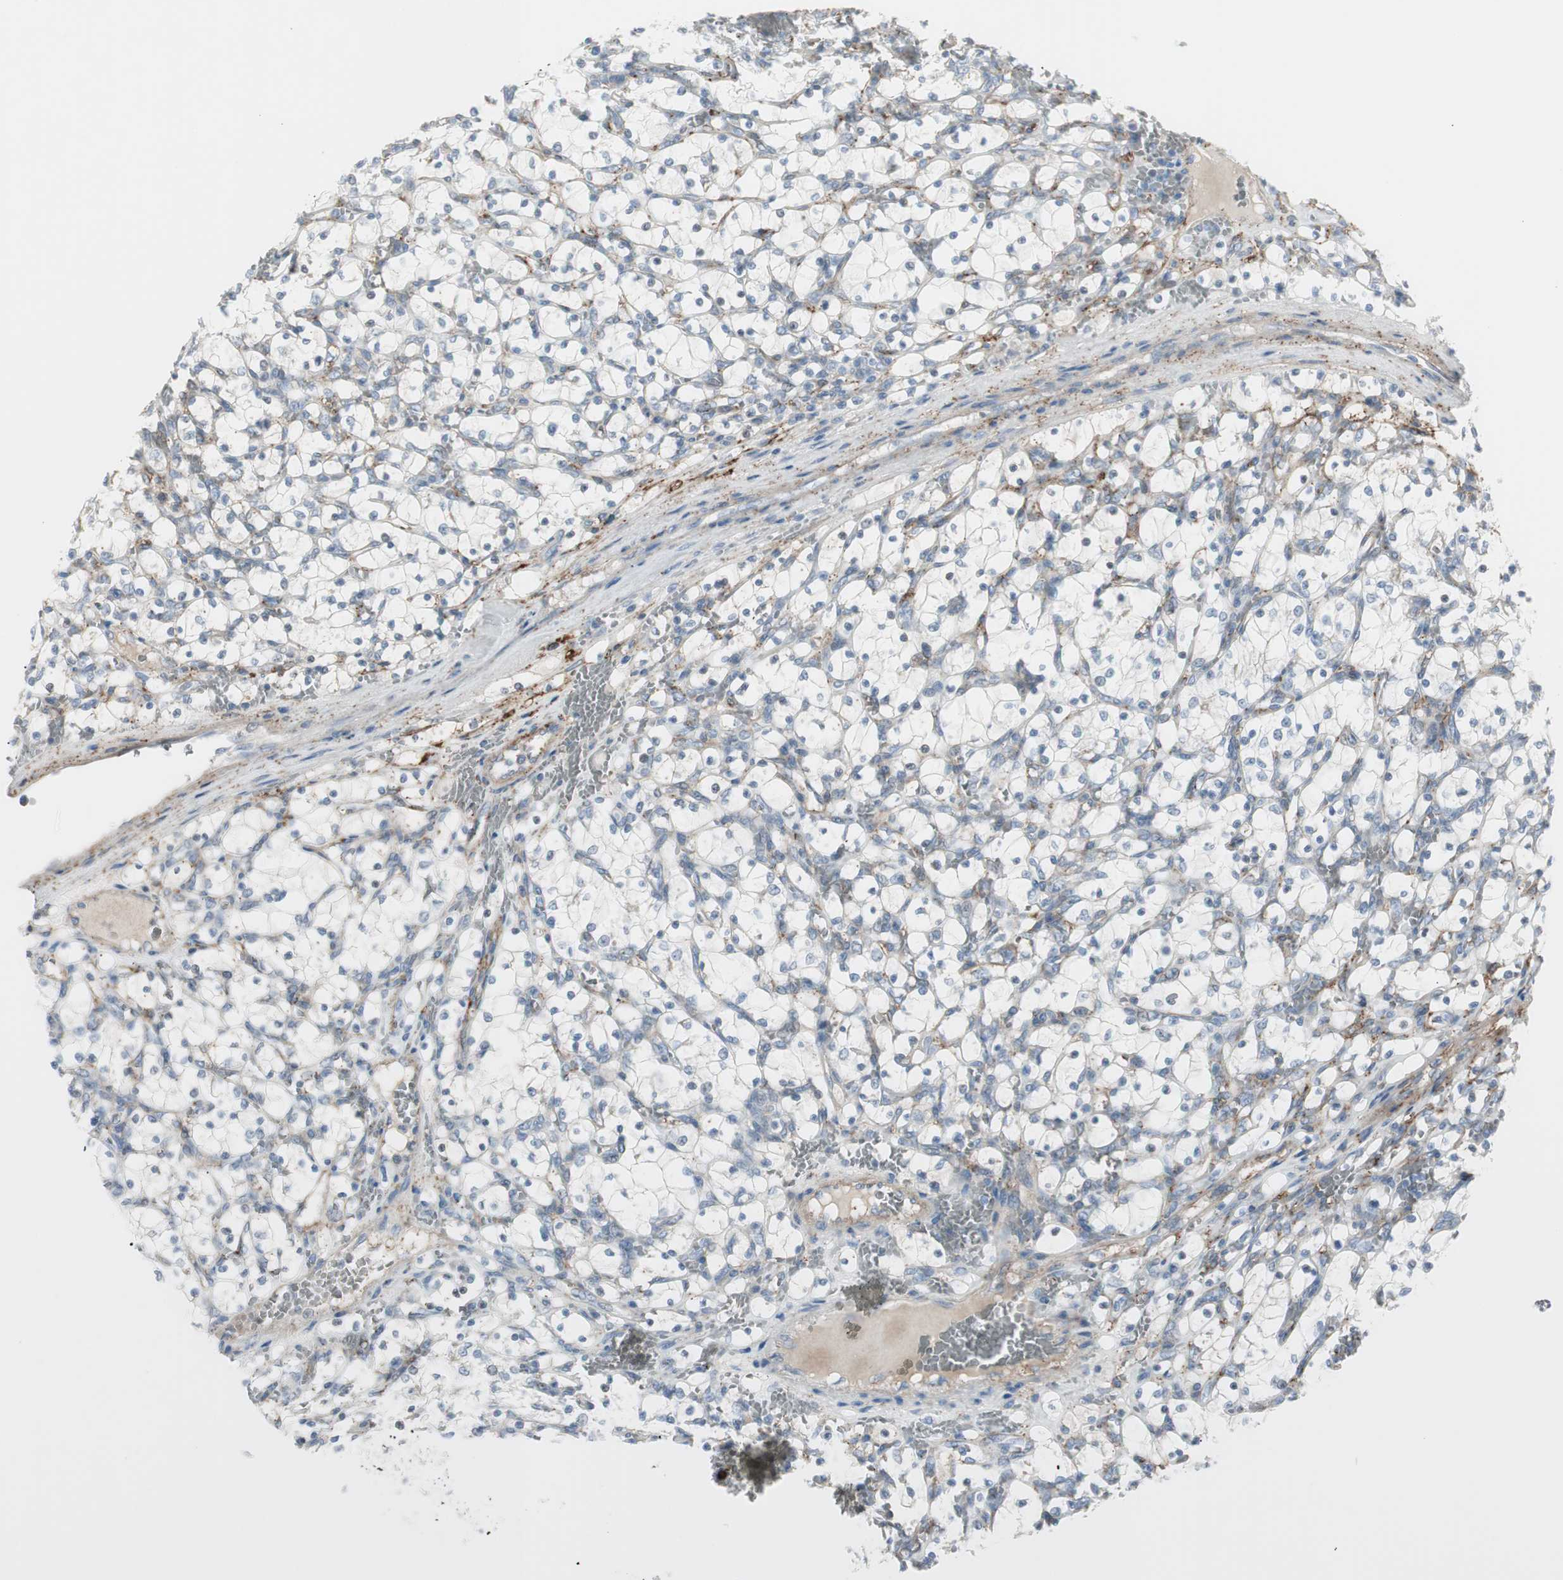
{"staining": {"intensity": "negative", "quantity": "none", "location": "none"}, "tissue": "renal cancer", "cell_type": "Tumor cells", "image_type": "cancer", "snomed": [{"axis": "morphology", "description": "Adenocarcinoma, NOS"}, {"axis": "topography", "description": "Kidney"}], "caption": "Immunohistochemistry (IHC) photomicrograph of human adenocarcinoma (renal) stained for a protein (brown), which reveals no positivity in tumor cells.", "gene": "CACNA2D1", "patient": {"sex": "female", "age": 69}}